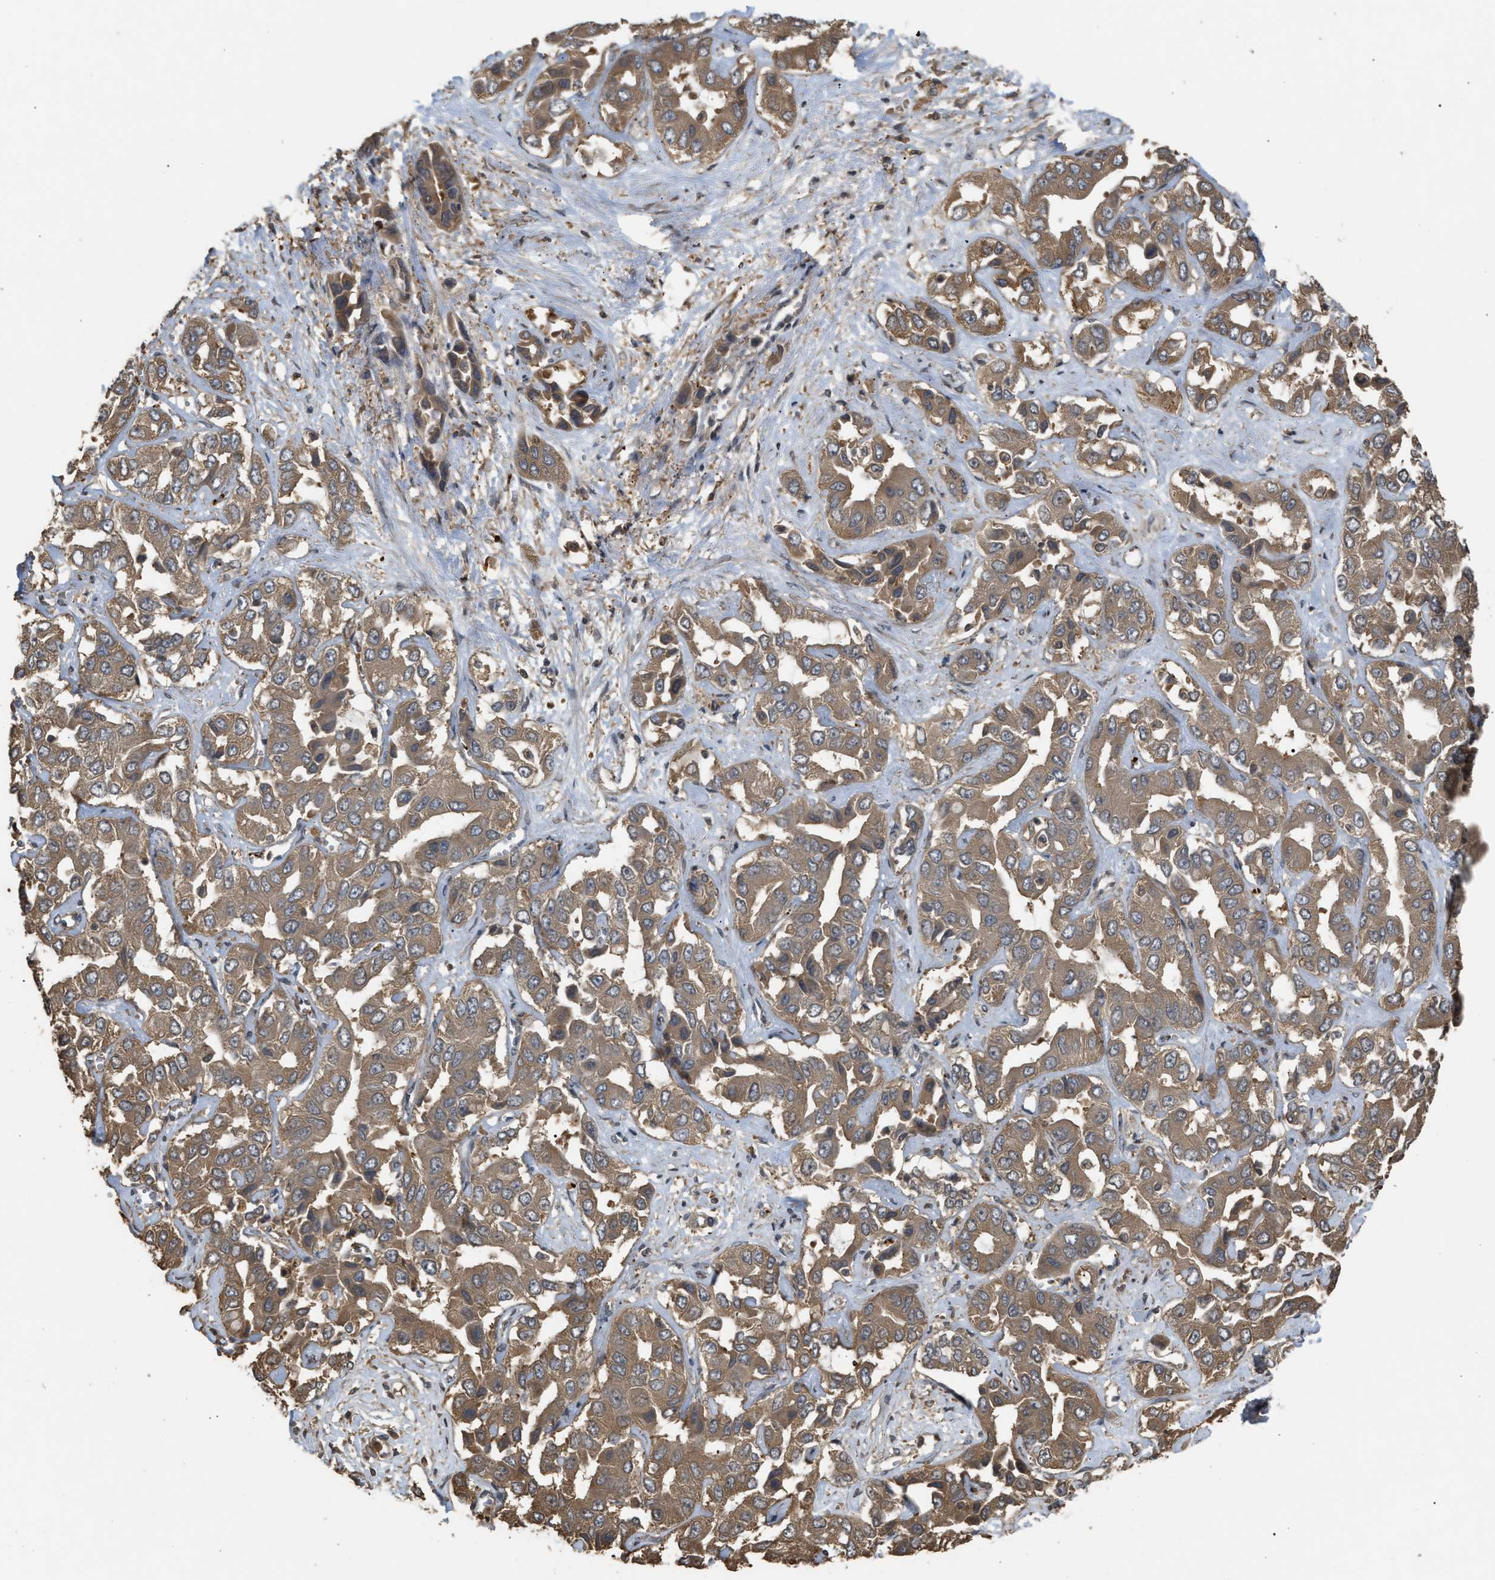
{"staining": {"intensity": "moderate", "quantity": ">75%", "location": "cytoplasmic/membranous"}, "tissue": "liver cancer", "cell_type": "Tumor cells", "image_type": "cancer", "snomed": [{"axis": "morphology", "description": "Cholangiocarcinoma"}, {"axis": "topography", "description": "Liver"}], "caption": "Immunohistochemistry (IHC) photomicrograph of liver cancer (cholangiocarcinoma) stained for a protein (brown), which displays medium levels of moderate cytoplasmic/membranous staining in about >75% of tumor cells.", "gene": "ARHGDIA", "patient": {"sex": "female", "age": 52}}